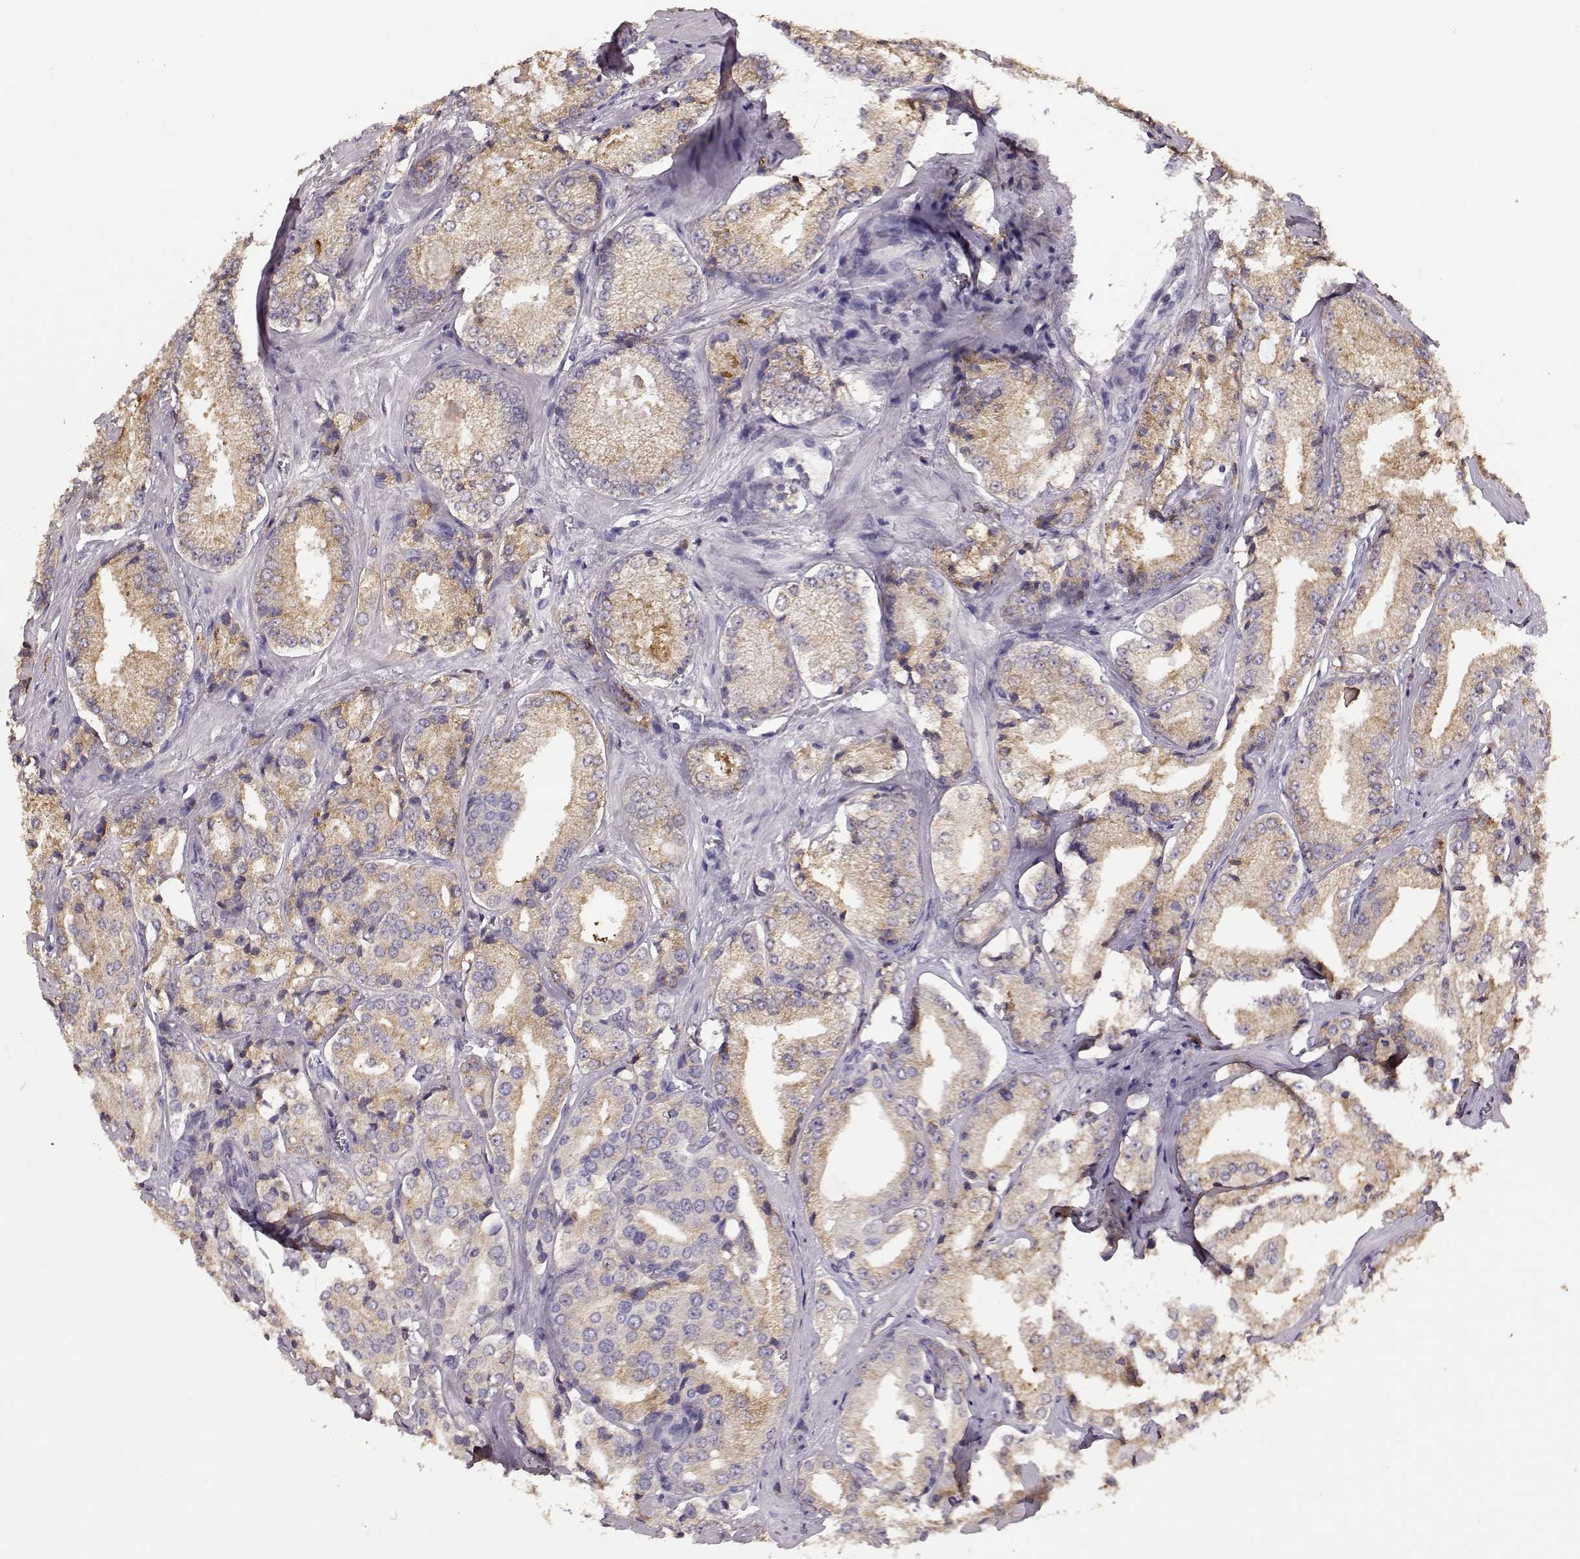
{"staining": {"intensity": "weak", "quantity": ">75%", "location": "cytoplasmic/membranous"}, "tissue": "prostate cancer", "cell_type": "Tumor cells", "image_type": "cancer", "snomed": [{"axis": "morphology", "description": "Adenocarcinoma, Low grade"}, {"axis": "topography", "description": "Prostate"}], "caption": "Prostate cancer (low-grade adenocarcinoma) stained for a protein reveals weak cytoplasmic/membranous positivity in tumor cells.", "gene": "GABRG3", "patient": {"sex": "male", "age": 56}}